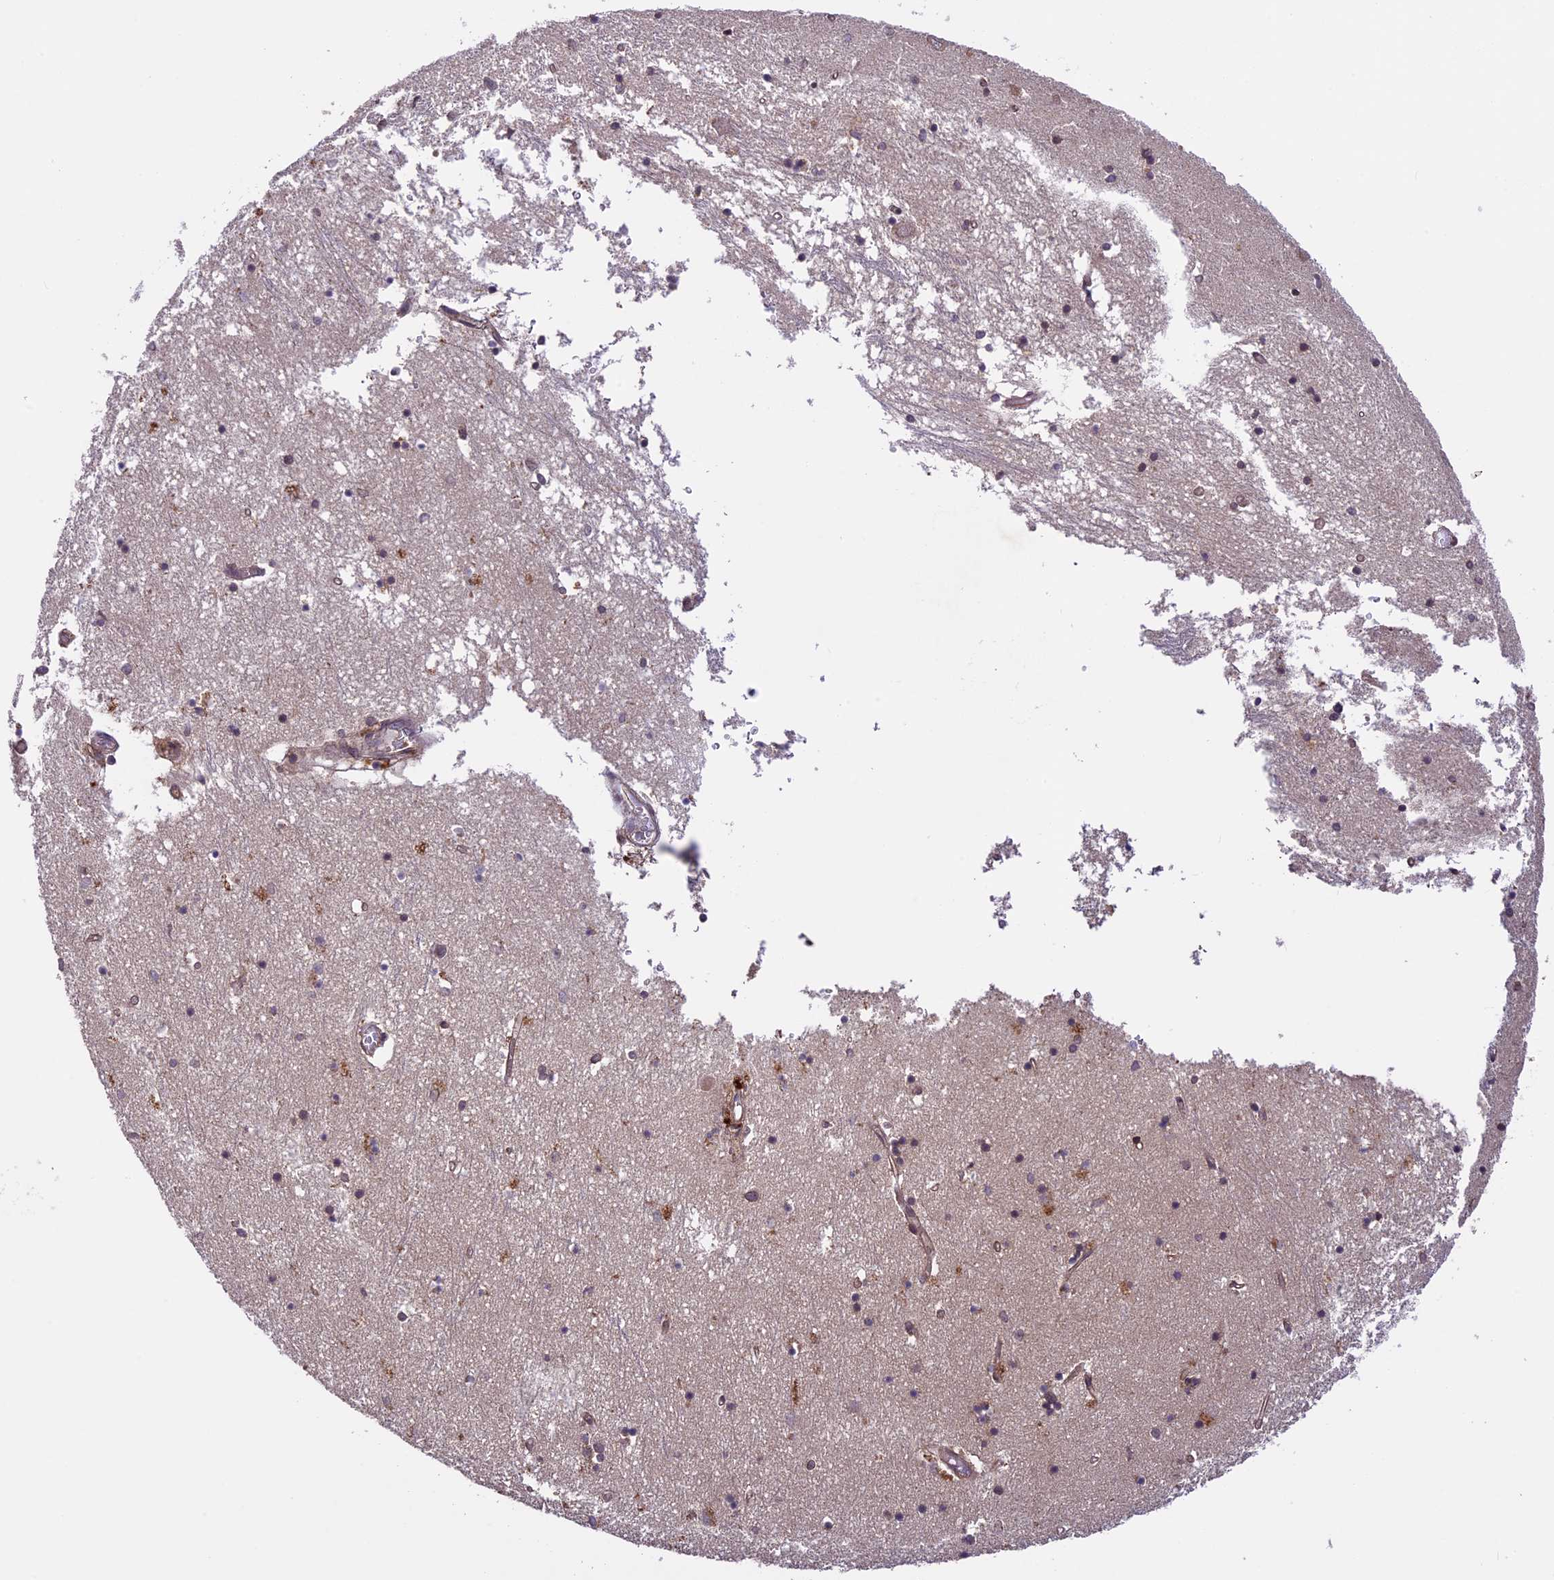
{"staining": {"intensity": "moderate", "quantity": "<25%", "location": "nuclear"}, "tissue": "hippocampus", "cell_type": "Glial cells", "image_type": "normal", "snomed": [{"axis": "morphology", "description": "Normal tissue, NOS"}, {"axis": "topography", "description": "Hippocampus"}], "caption": "There is low levels of moderate nuclear positivity in glial cells of benign hippocampus, as demonstrated by immunohistochemical staining (brown color).", "gene": "CCDC125", "patient": {"sex": "male", "age": 70}}